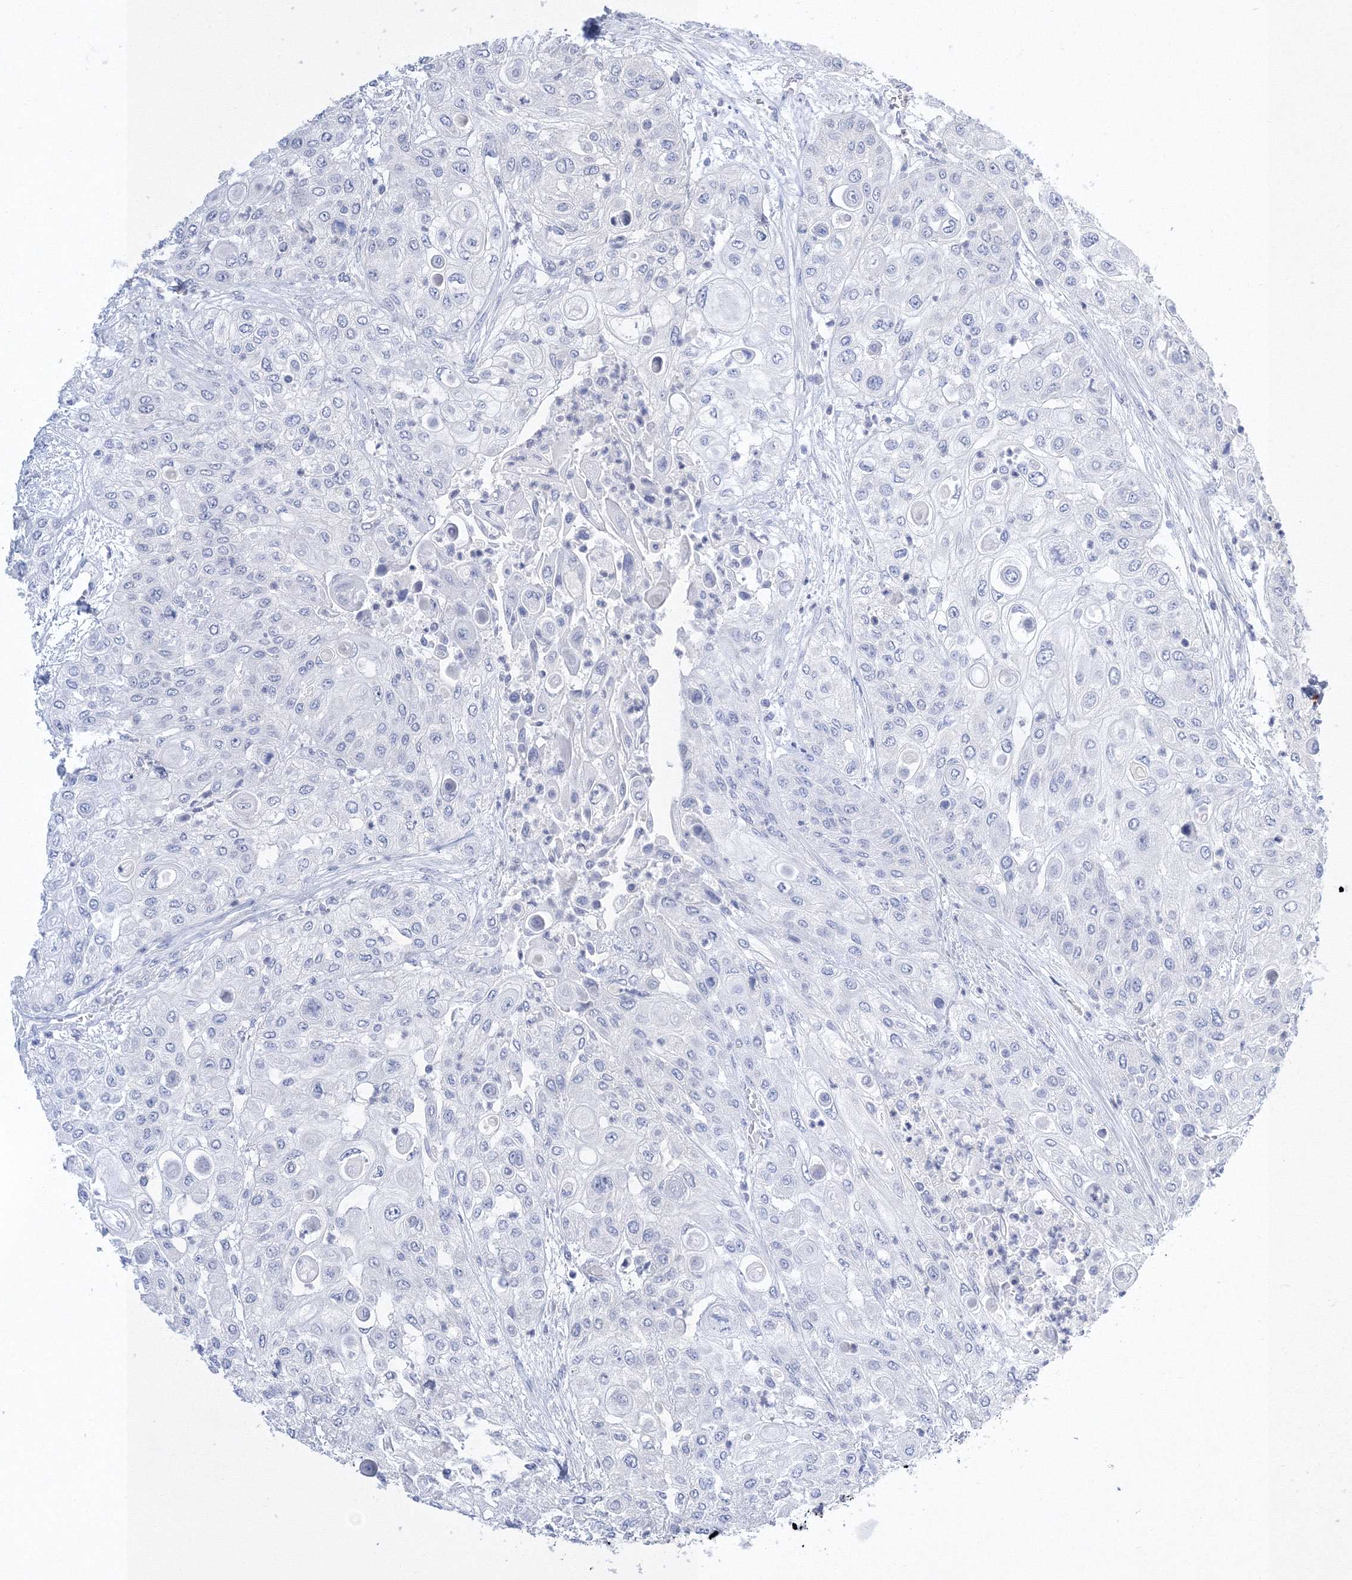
{"staining": {"intensity": "negative", "quantity": "none", "location": "none"}, "tissue": "urothelial cancer", "cell_type": "Tumor cells", "image_type": "cancer", "snomed": [{"axis": "morphology", "description": "Urothelial carcinoma, High grade"}, {"axis": "topography", "description": "Urinary bladder"}], "caption": "The IHC photomicrograph has no significant positivity in tumor cells of high-grade urothelial carcinoma tissue.", "gene": "AASDH", "patient": {"sex": "female", "age": 79}}